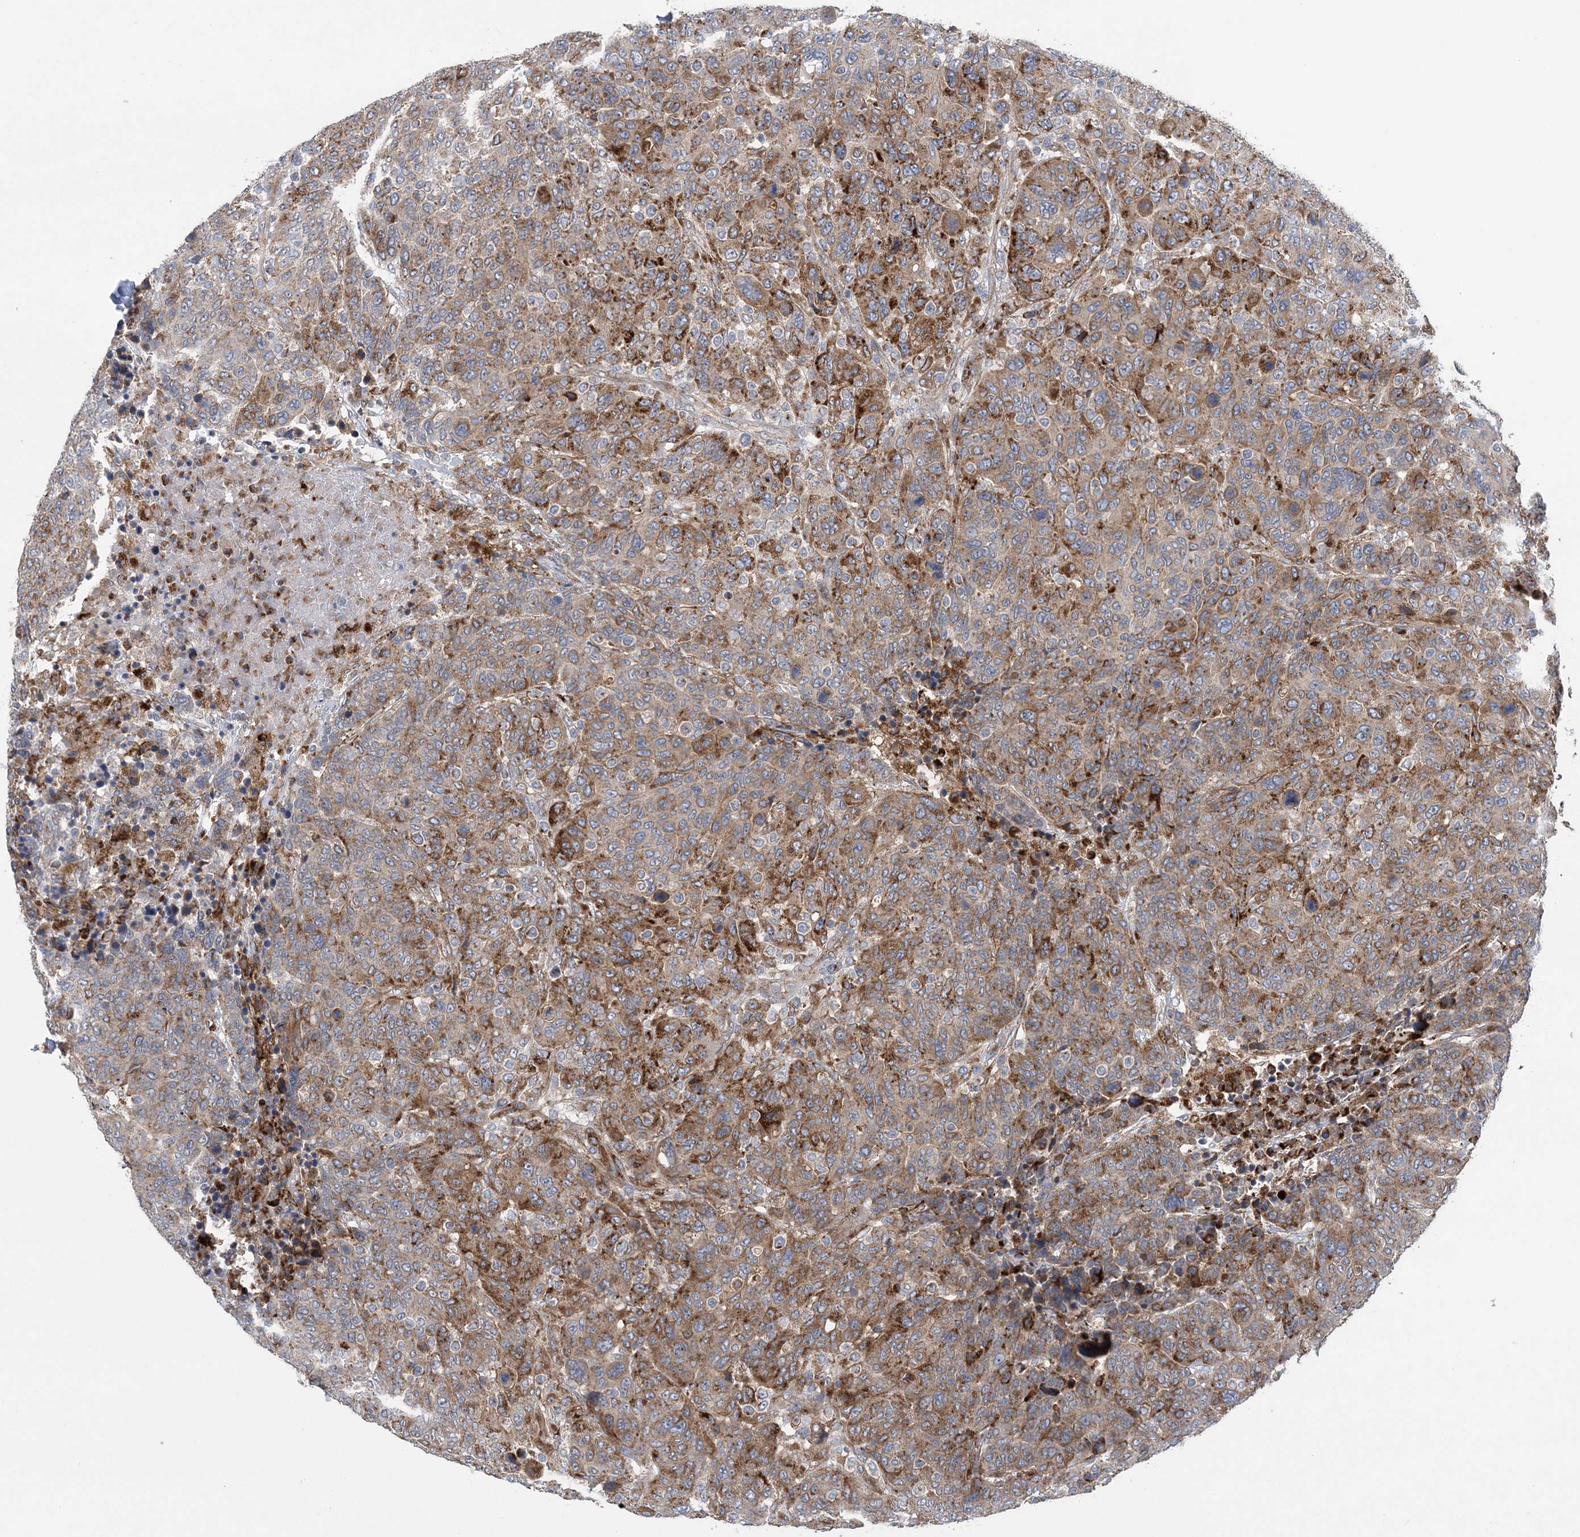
{"staining": {"intensity": "moderate", "quantity": ">75%", "location": "cytoplasmic/membranous"}, "tissue": "breast cancer", "cell_type": "Tumor cells", "image_type": "cancer", "snomed": [{"axis": "morphology", "description": "Duct carcinoma"}, {"axis": "topography", "description": "Breast"}], "caption": "An IHC image of tumor tissue is shown. Protein staining in brown labels moderate cytoplasmic/membranous positivity in breast invasive ductal carcinoma within tumor cells.", "gene": "PTTG1IP", "patient": {"sex": "female", "age": 37}}